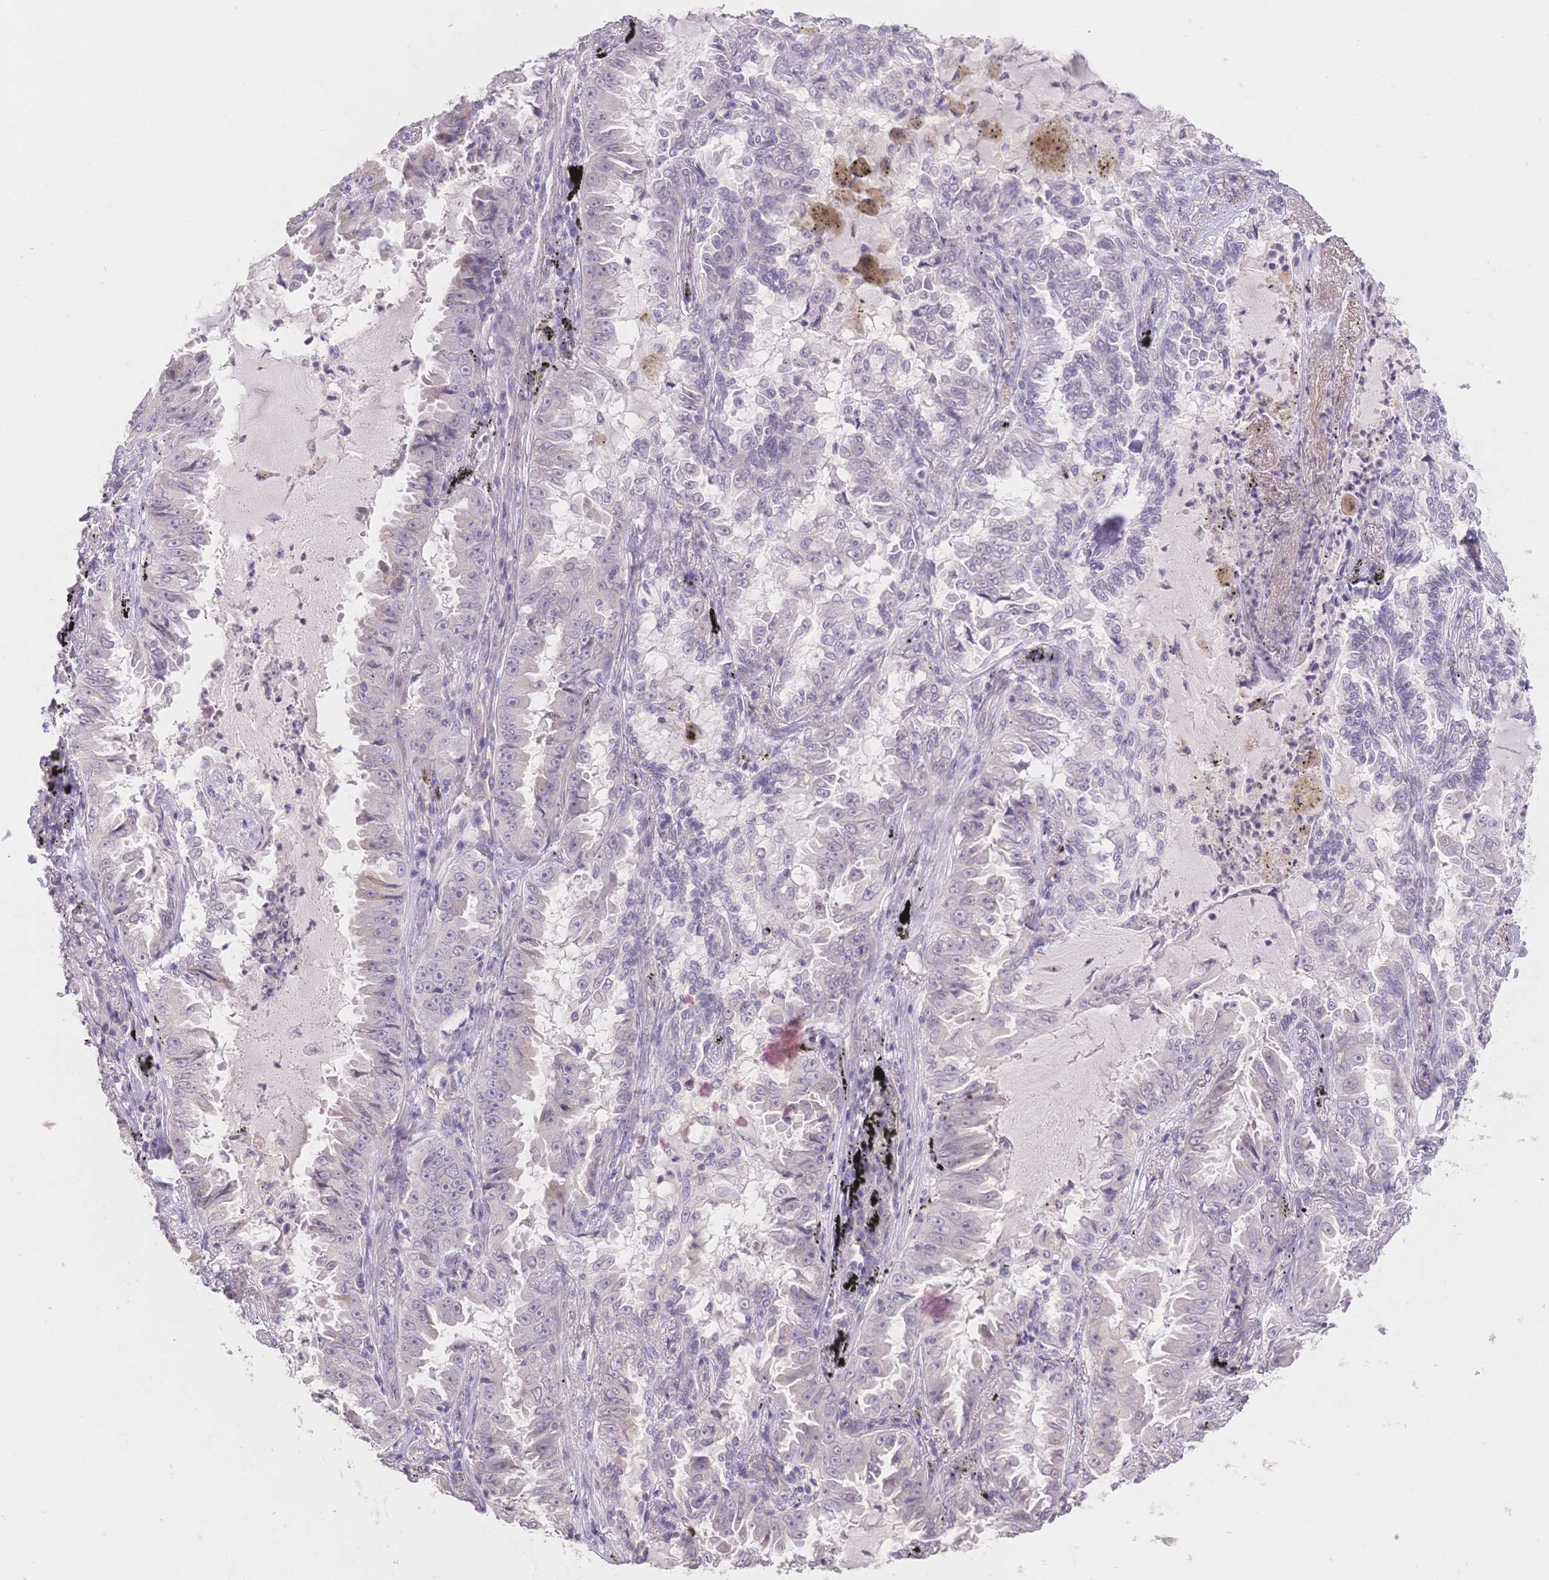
{"staining": {"intensity": "negative", "quantity": "none", "location": "none"}, "tissue": "lung cancer", "cell_type": "Tumor cells", "image_type": "cancer", "snomed": [{"axis": "morphology", "description": "Adenocarcinoma, NOS"}, {"axis": "topography", "description": "Lung"}], "caption": "This micrograph is of lung cancer stained with immunohistochemistry to label a protein in brown with the nuclei are counter-stained blue. There is no expression in tumor cells.", "gene": "SUV39H2", "patient": {"sex": "female", "age": 52}}